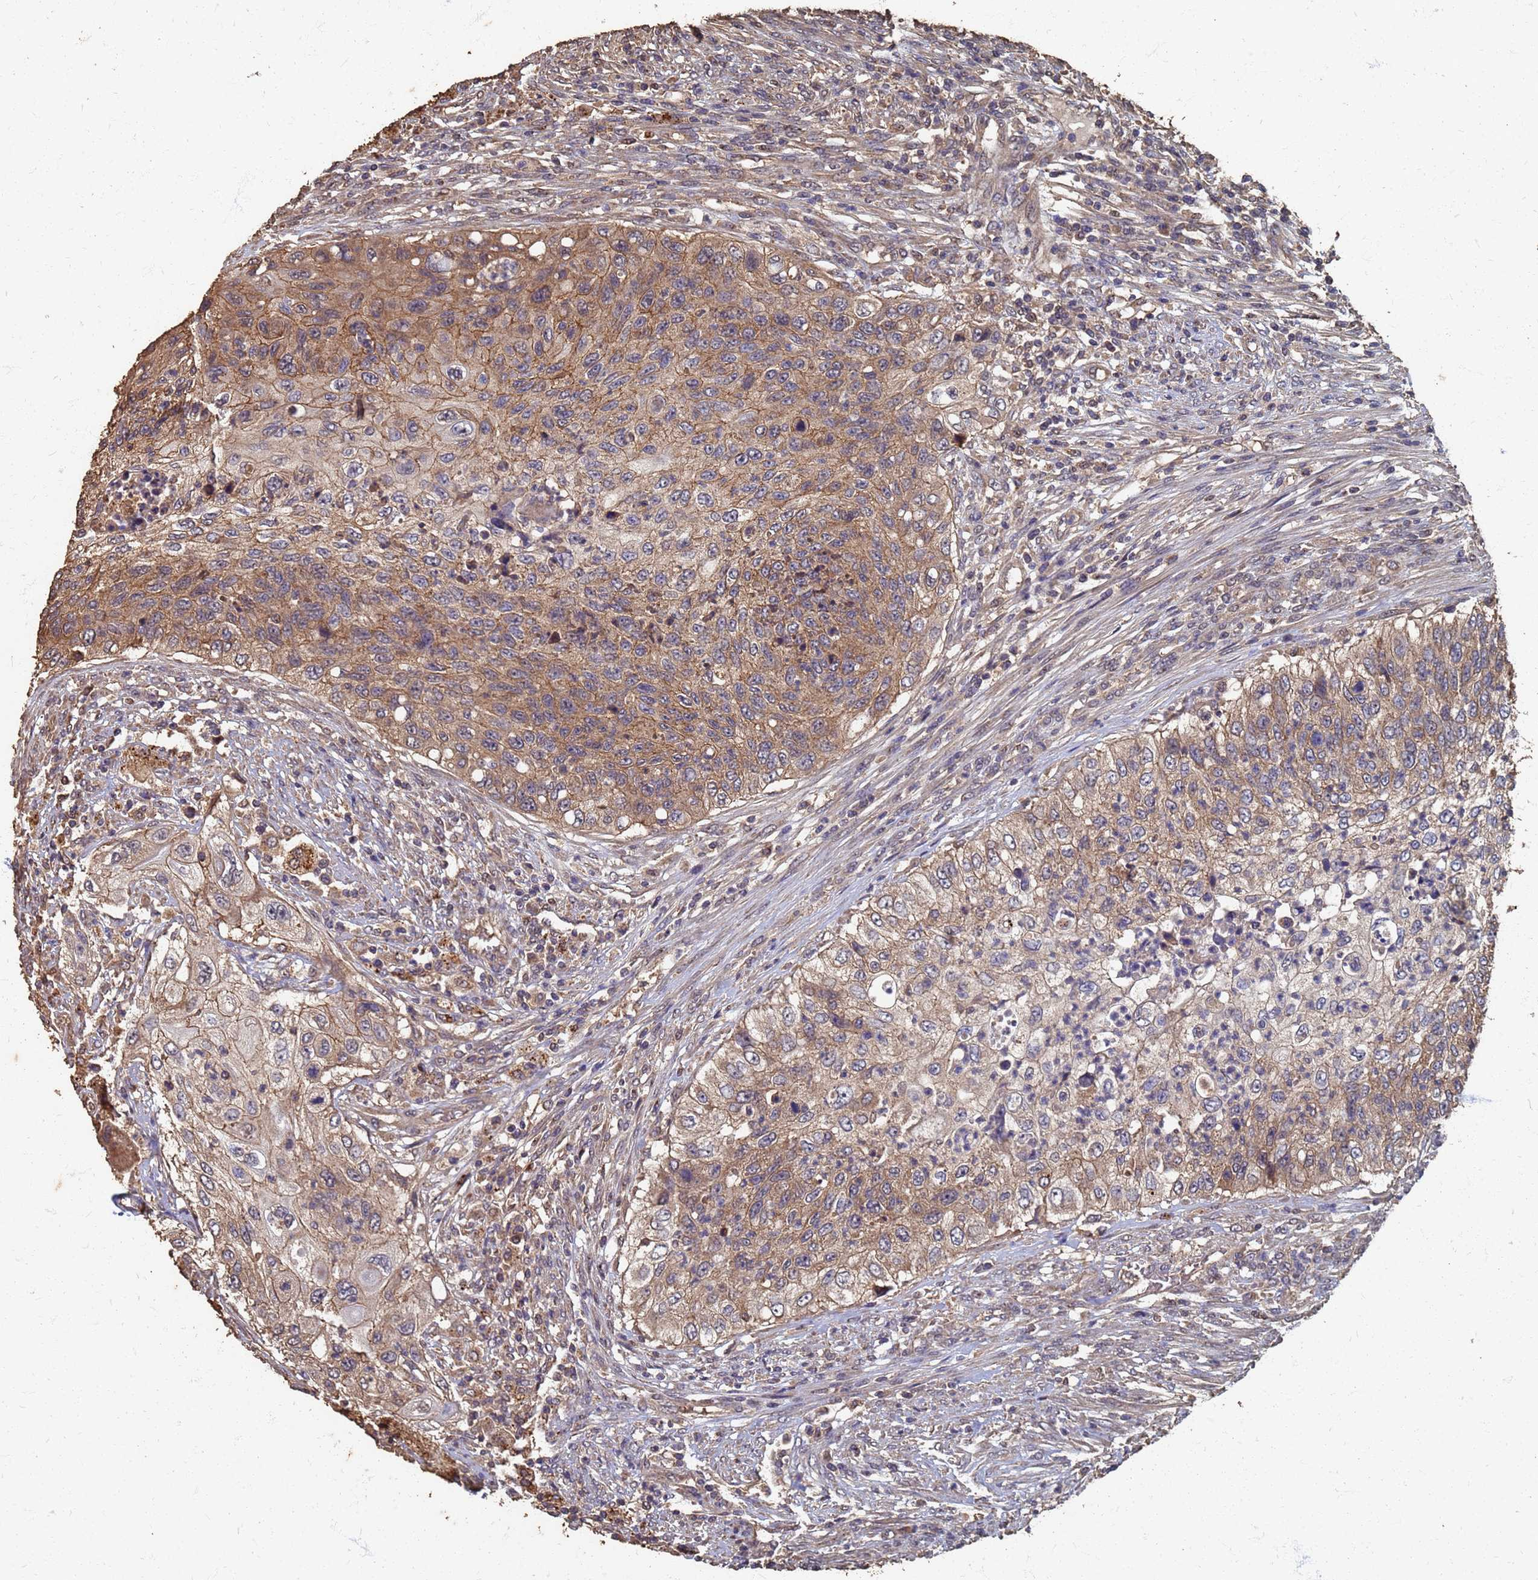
{"staining": {"intensity": "moderate", "quantity": ">75%", "location": "cytoplasmic/membranous"}, "tissue": "urothelial cancer", "cell_type": "Tumor cells", "image_type": "cancer", "snomed": [{"axis": "morphology", "description": "Urothelial carcinoma, High grade"}, {"axis": "topography", "description": "Urinary bladder"}], "caption": "Immunohistochemical staining of human urothelial cancer exhibits medium levels of moderate cytoplasmic/membranous expression in approximately >75% of tumor cells. (DAB (3,3'-diaminobenzidine) IHC with brightfield microscopy, high magnification).", "gene": "DPH5", "patient": {"sex": "female", "age": 60}}